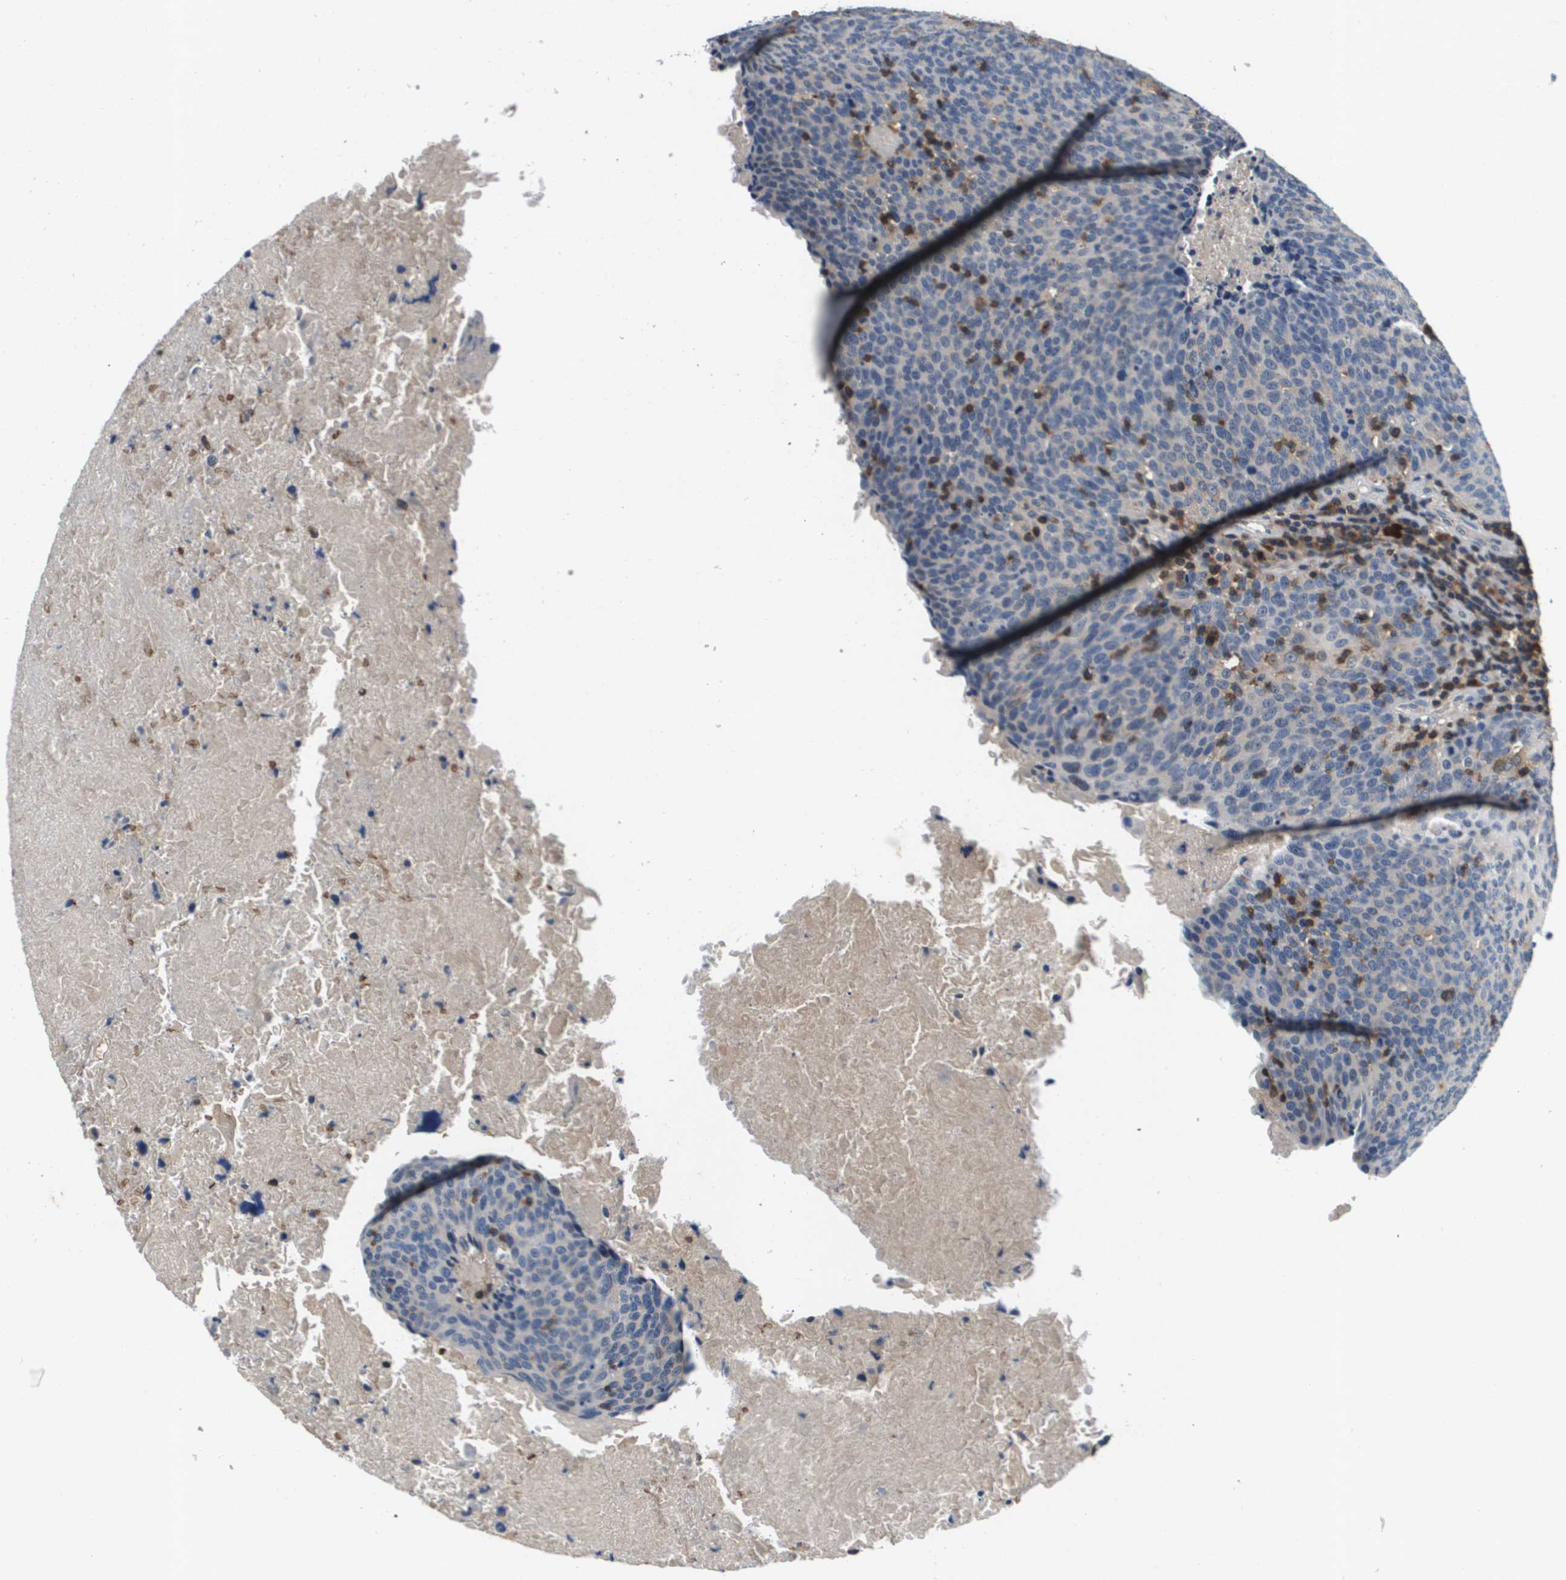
{"staining": {"intensity": "negative", "quantity": "none", "location": "none"}, "tissue": "head and neck cancer", "cell_type": "Tumor cells", "image_type": "cancer", "snomed": [{"axis": "morphology", "description": "Squamous cell carcinoma, NOS"}, {"axis": "morphology", "description": "Squamous cell carcinoma, metastatic, NOS"}, {"axis": "topography", "description": "Lymph node"}, {"axis": "topography", "description": "Head-Neck"}], "caption": "This is an immunohistochemistry (IHC) micrograph of head and neck cancer (metastatic squamous cell carcinoma). There is no positivity in tumor cells.", "gene": "KCNQ5", "patient": {"sex": "male", "age": 62}}